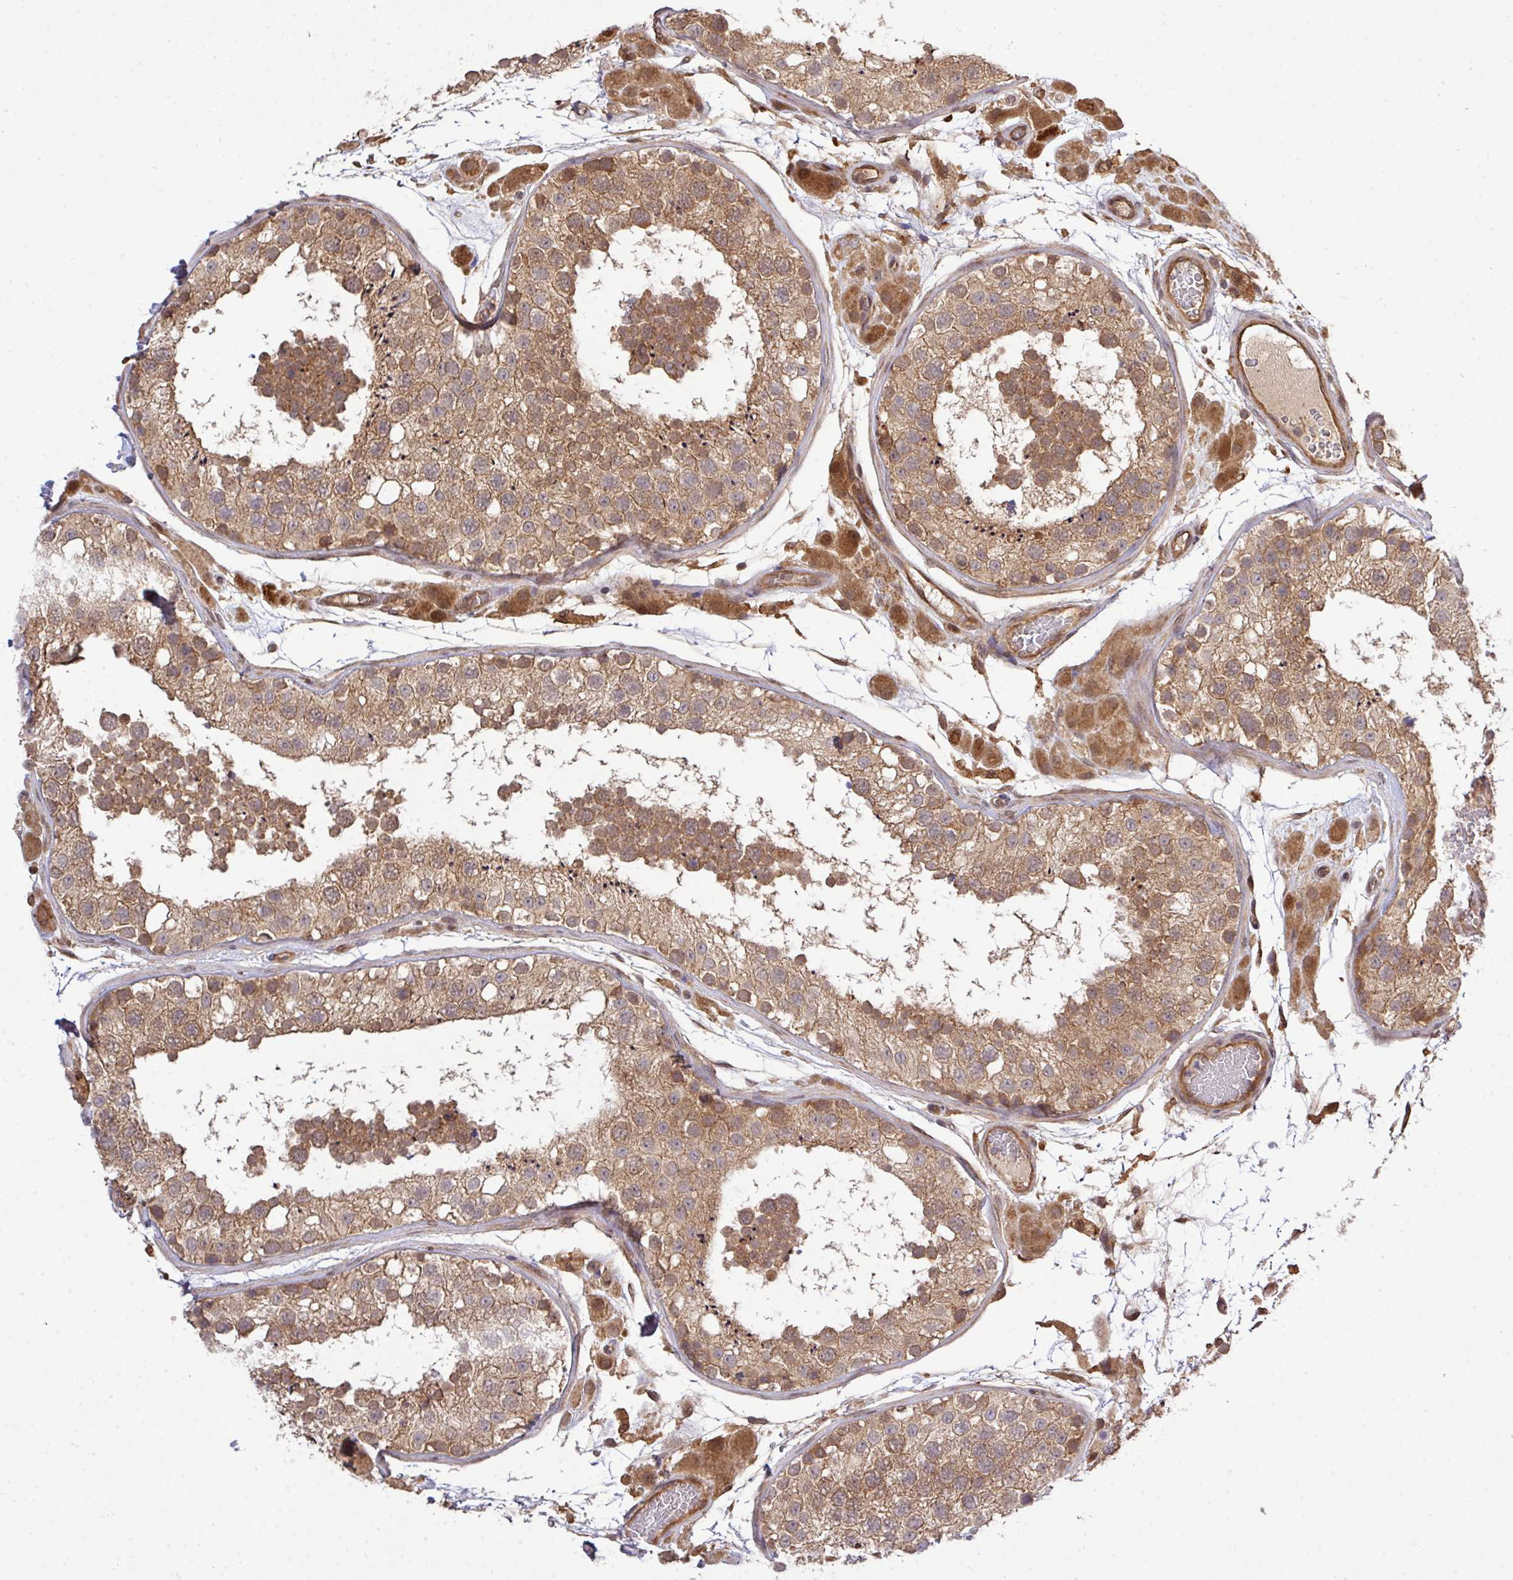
{"staining": {"intensity": "moderate", "quantity": ">75%", "location": "cytoplasmic/membranous"}, "tissue": "testis", "cell_type": "Cells in seminiferous ducts", "image_type": "normal", "snomed": [{"axis": "morphology", "description": "Normal tissue, NOS"}, {"axis": "topography", "description": "Testis"}], "caption": "Moderate cytoplasmic/membranous protein staining is identified in about >75% of cells in seminiferous ducts in testis. Immunohistochemistry stains the protein in brown and the nuclei are stained blue.", "gene": "ARPIN", "patient": {"sex": "male", "age": 26}}